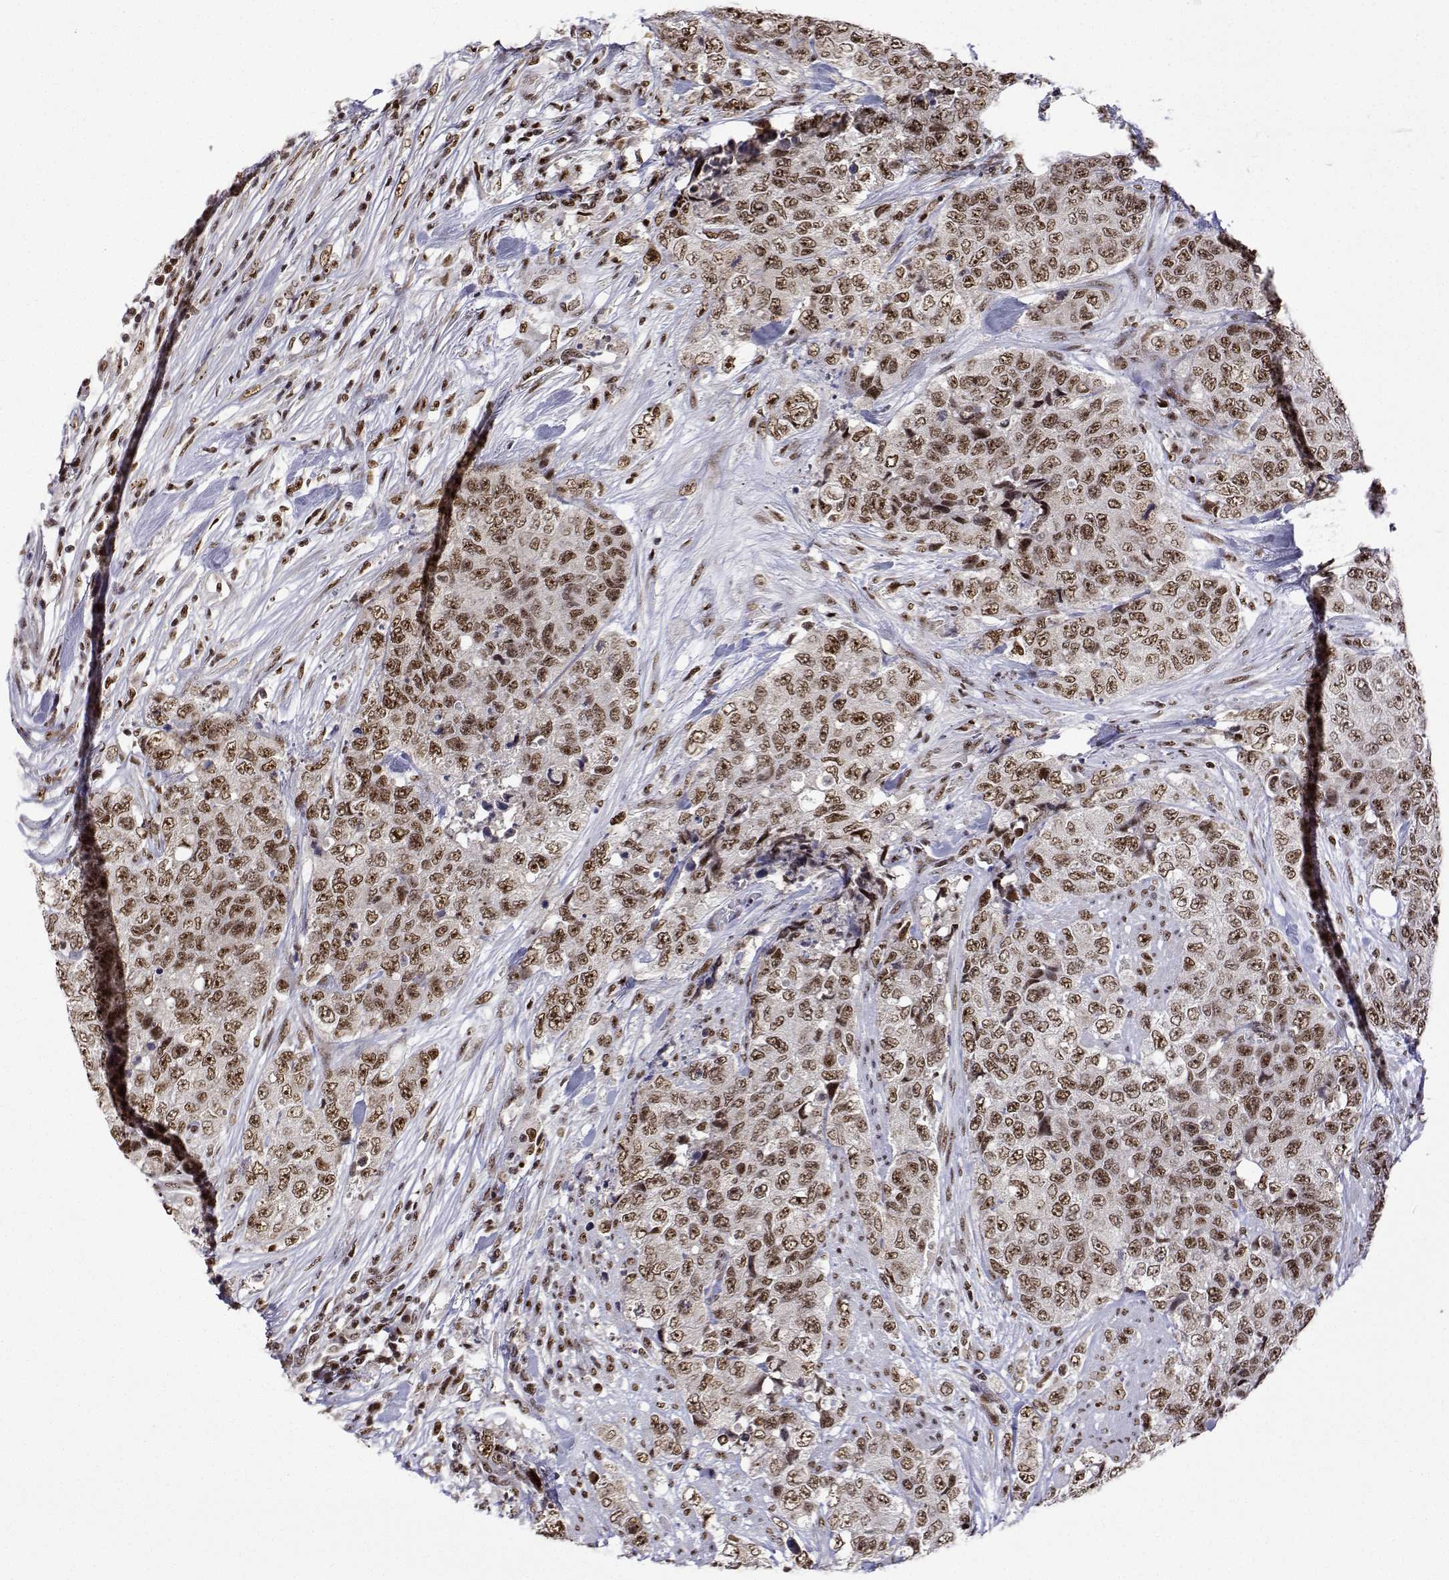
{"staining": {"intensity": "moderate", "quantity": ">75%", "location": "nuclear"}, "tissue": "urothelial cancer", "cell_type": "Tumor cells", "image_type": "cancer", "snomed": [{"axis": "morphology", "description": "Urothelial carcinoma, High grade"}, {"axis": "topography", "description": "Urinary bladder"}], "caption": "This image displays immunohistochemistry staining of human urothelial cancer, with medium moderate nuclear staining in about >75% of tumor cells.", "gene": "ADAR", "patient": {"sex": "female", "age": 78}}